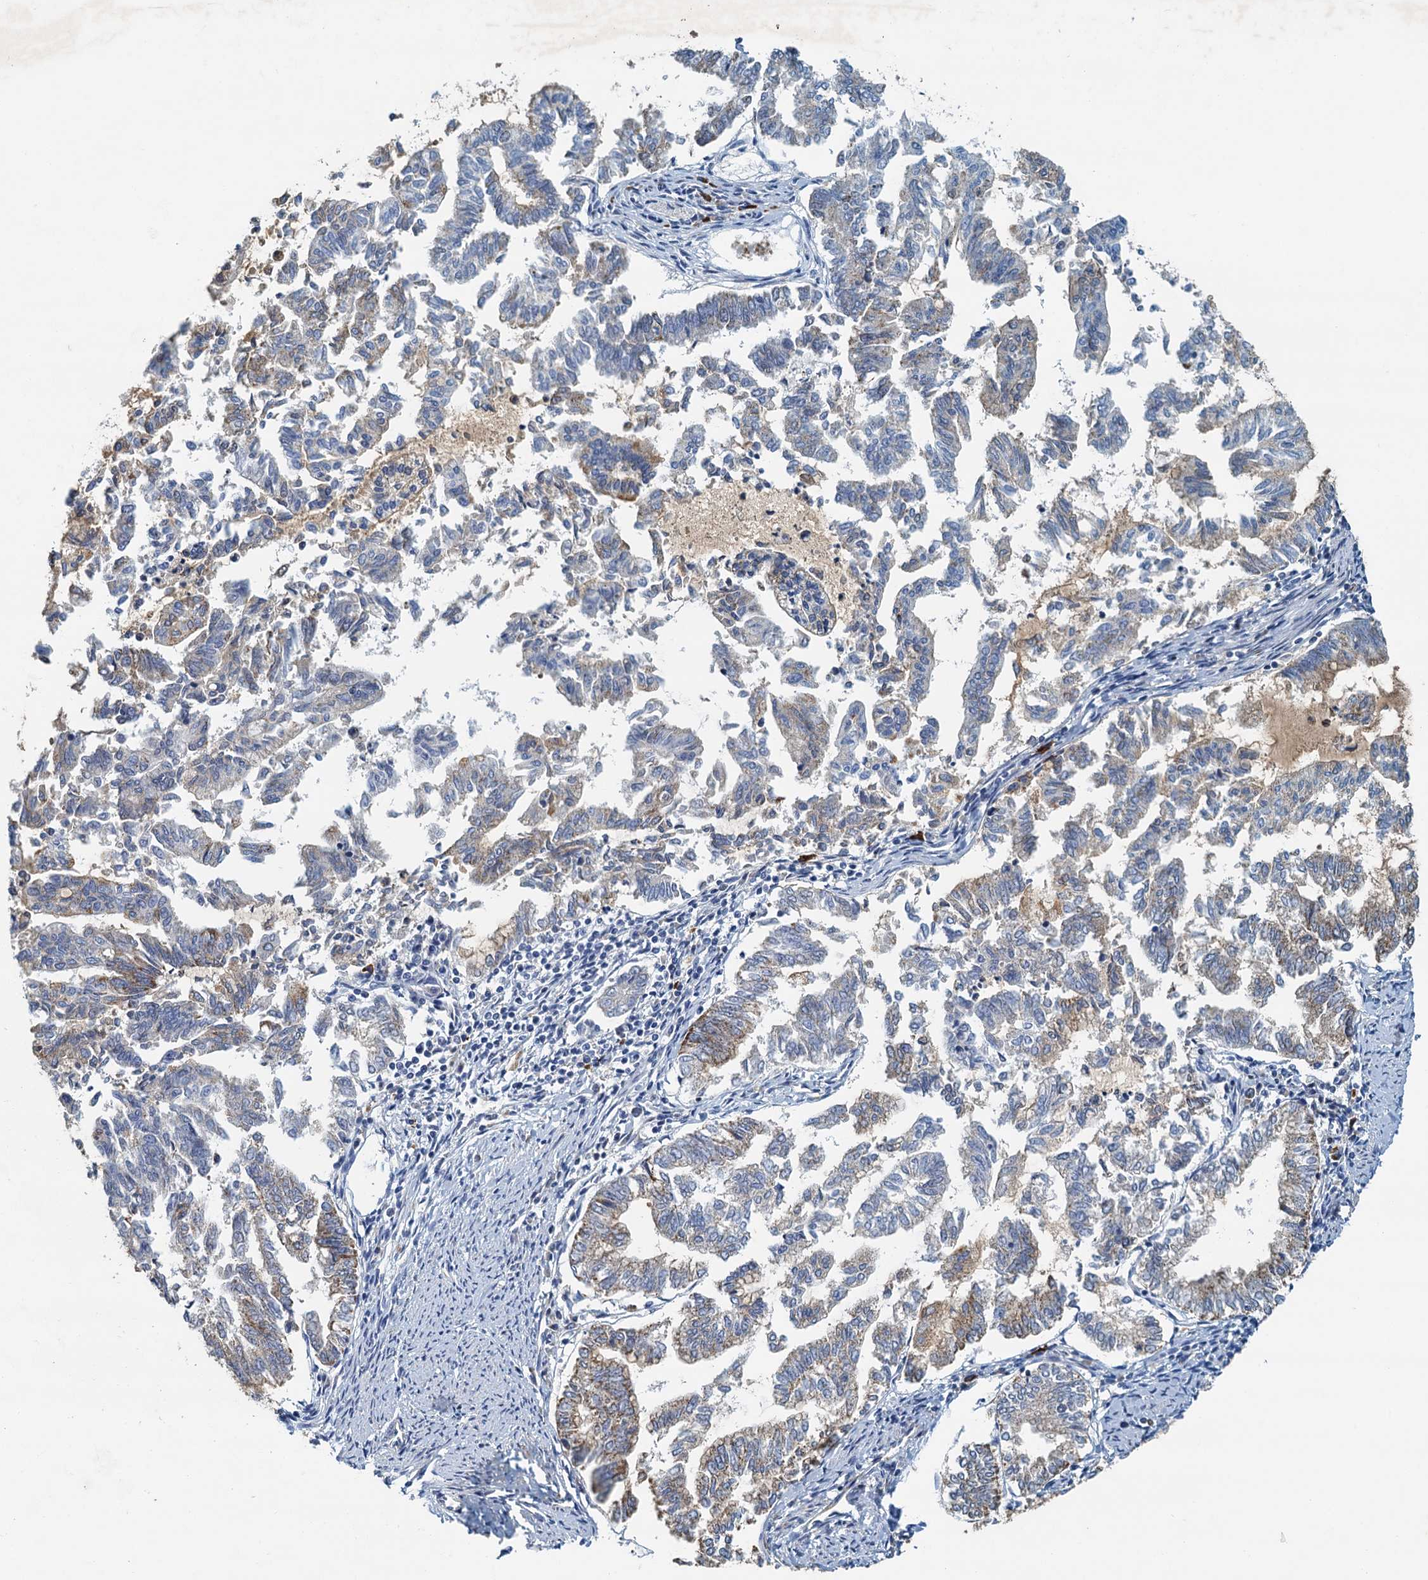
{"staining": {"intensity": "moderate", "quantity": "<25%", "location": "cytoplasmic/membranous"}, "tissue": "endometrial cancer", "cell_type": "Tumor cells", "image_type": "cancer", "snomed": [{"axis": "morphology", "description": "Adenocarcinoma, NOS"}, {"axis": "topography", "description": "Endometrium"}], "caption": "DAB (3,3'-diaminobenzidine) immunohistochemical staining of human endometrial adenocarcinoma shows moderate cytoplasmic/membranous protein expression in about <25% of tumor cells.", "gene": "POC1A", "patient": {"sex": "female", "age": 79}}